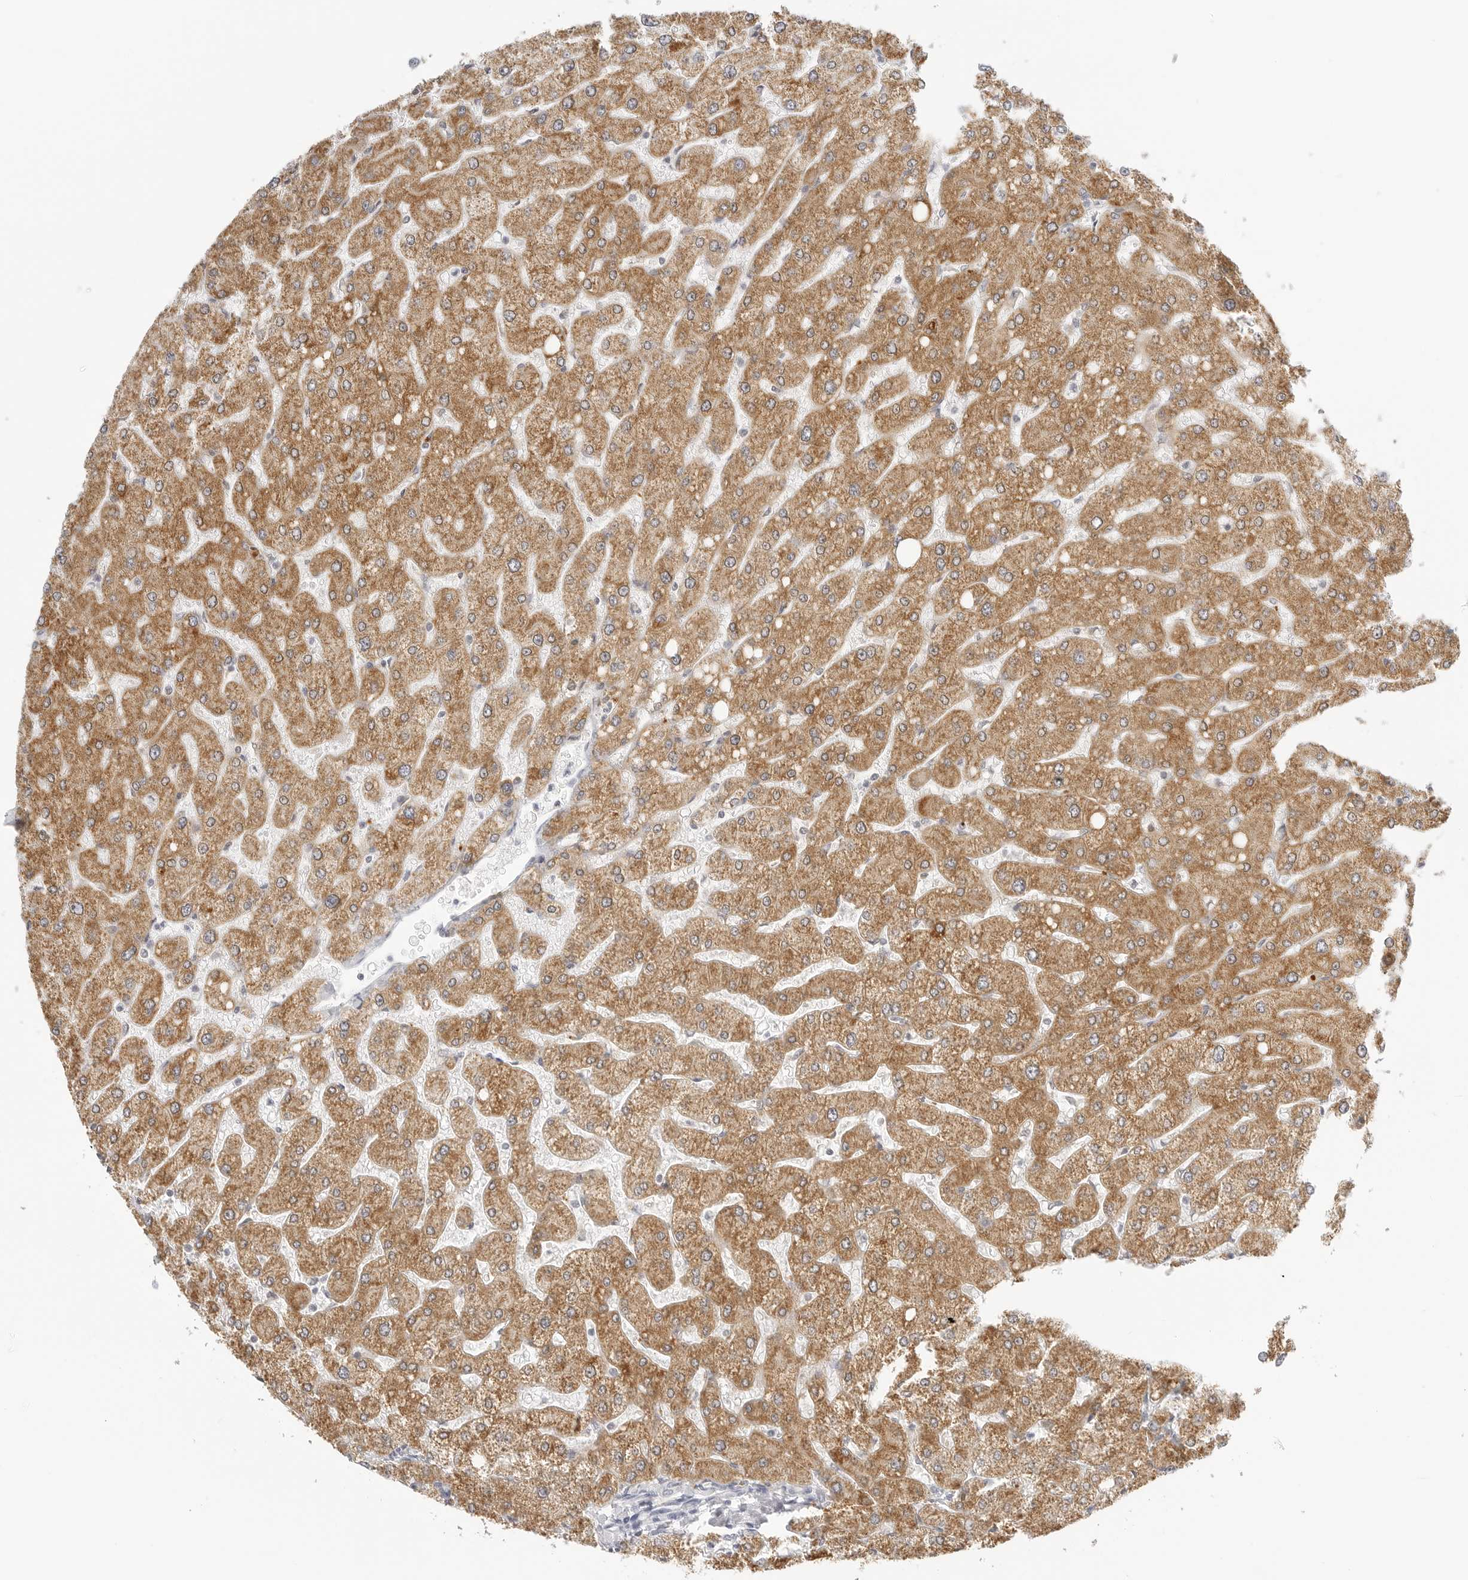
{"staining": {"intensity": "negative", "quantity": "none", "location": "none"}, "tissue": "liver", "cell_type": "Cholangiocytes", "image_type": "normal", "snomed": [{"axis": "morphology", "description": "Normal tissue, NOS"}, {"axis": "topography", "description": "Liver"}], "caption": "A histopathology image of liver stained for a protein demonstrates no brown staining in cholangiocytes. The staining was performed using DAB (3,3'-diaminobenzidine) to visualize the protein expression in brown, while the nuclei were stained in blue with hematoxylin (Magnification: 20x).", "gene": "HMGCS2", "patient": {"sex": "male", "age": 55}}